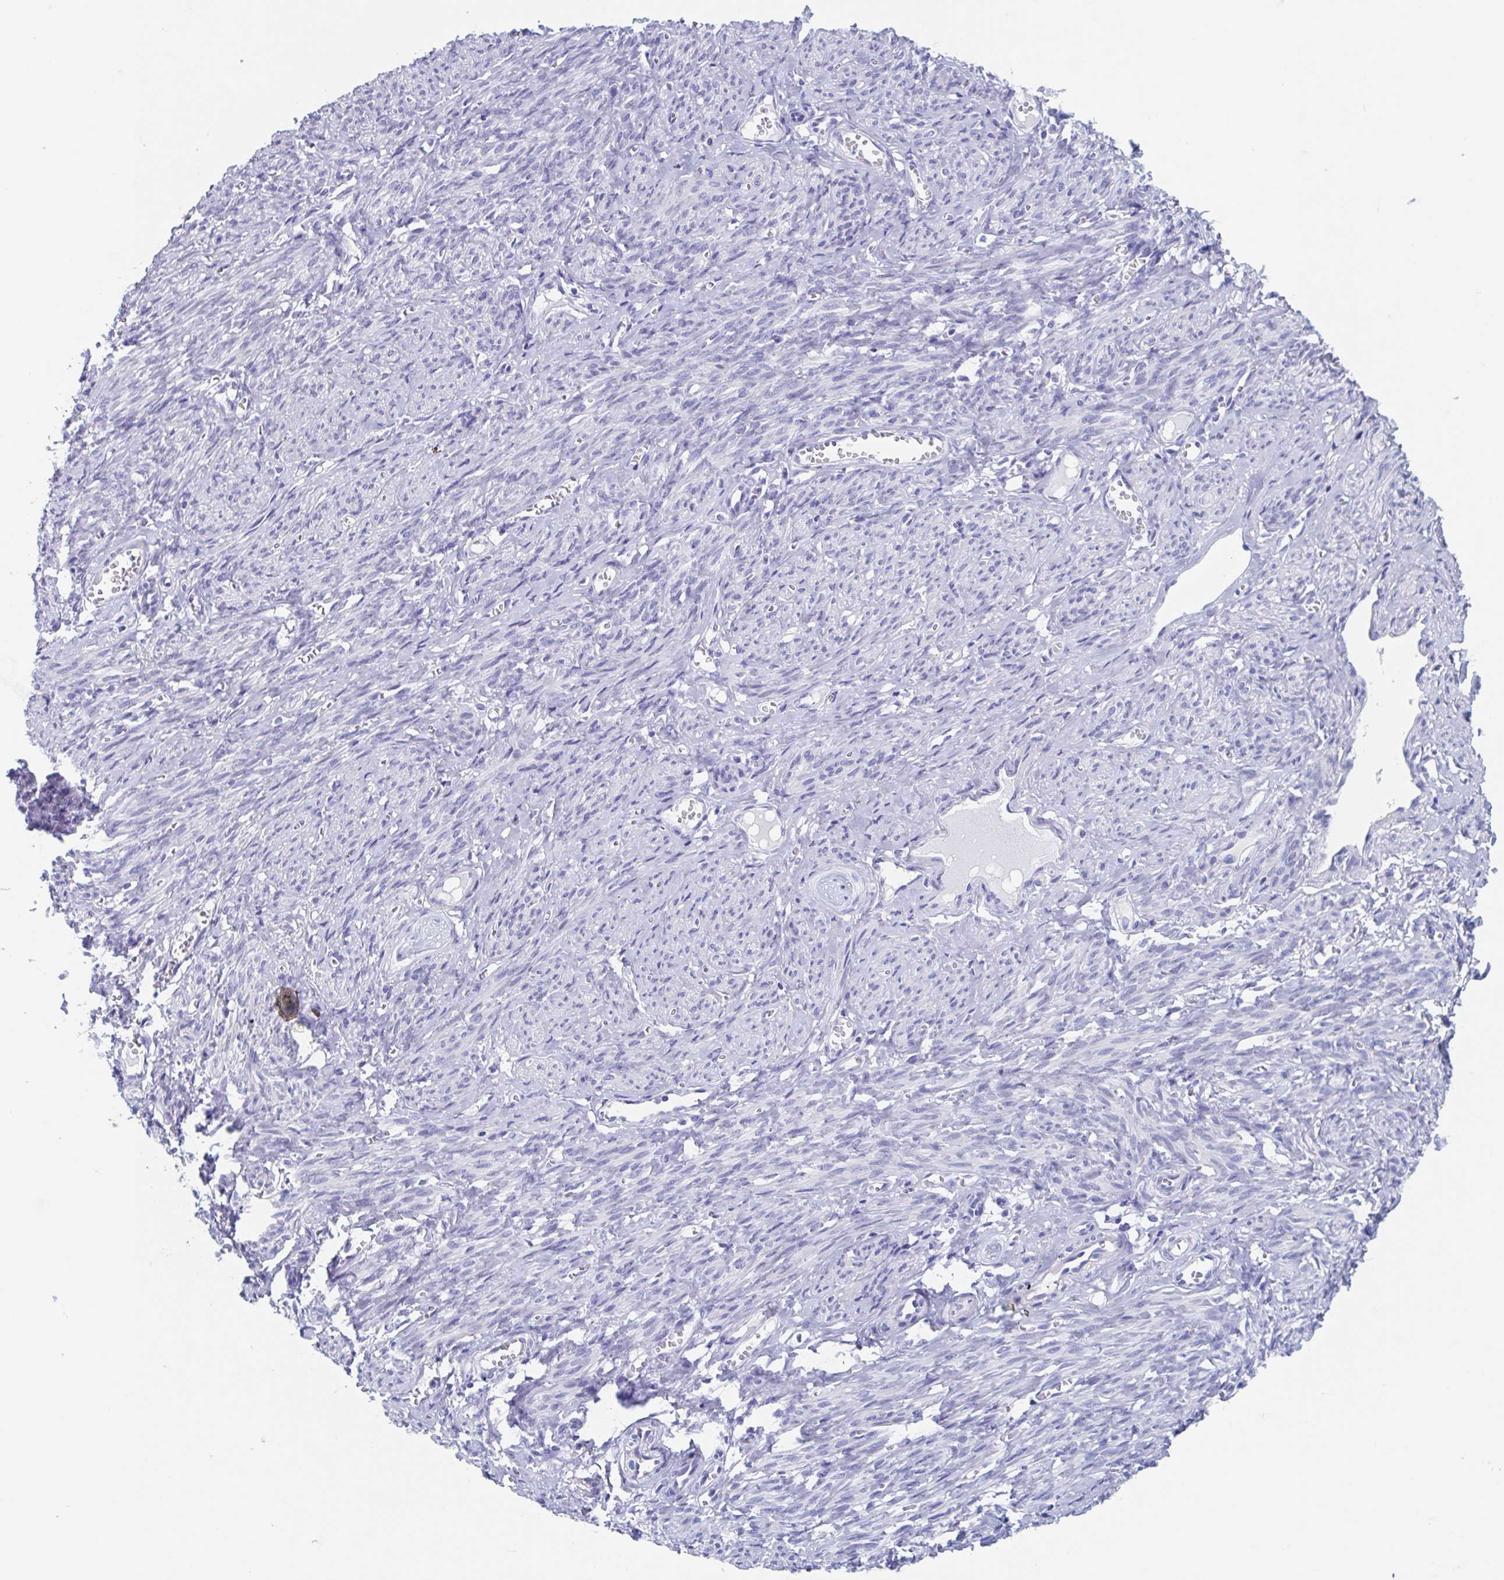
{"staining": {"intensity": "negative", "quantity": "none", "location": "none"}, "tissue": "smooth muscle", "cell_type": "Smooth muscle cells", "image_type": "normal", "snomed": [{"axis": "morphology", "description": "Normal tissue, NOS"}, {"axis": "topography", "description": "Smooth muscle"}], "caption": "There is no significant staining in smooth muscle cells of smooth muscle. (Brightfield microscopy of DAB (3,3'-diaminobenzidine) immunohistochemistry (IHC) at high magnification).", "gene": "SHCBP1L", "patient": {"sex": "female", "age": 65}}